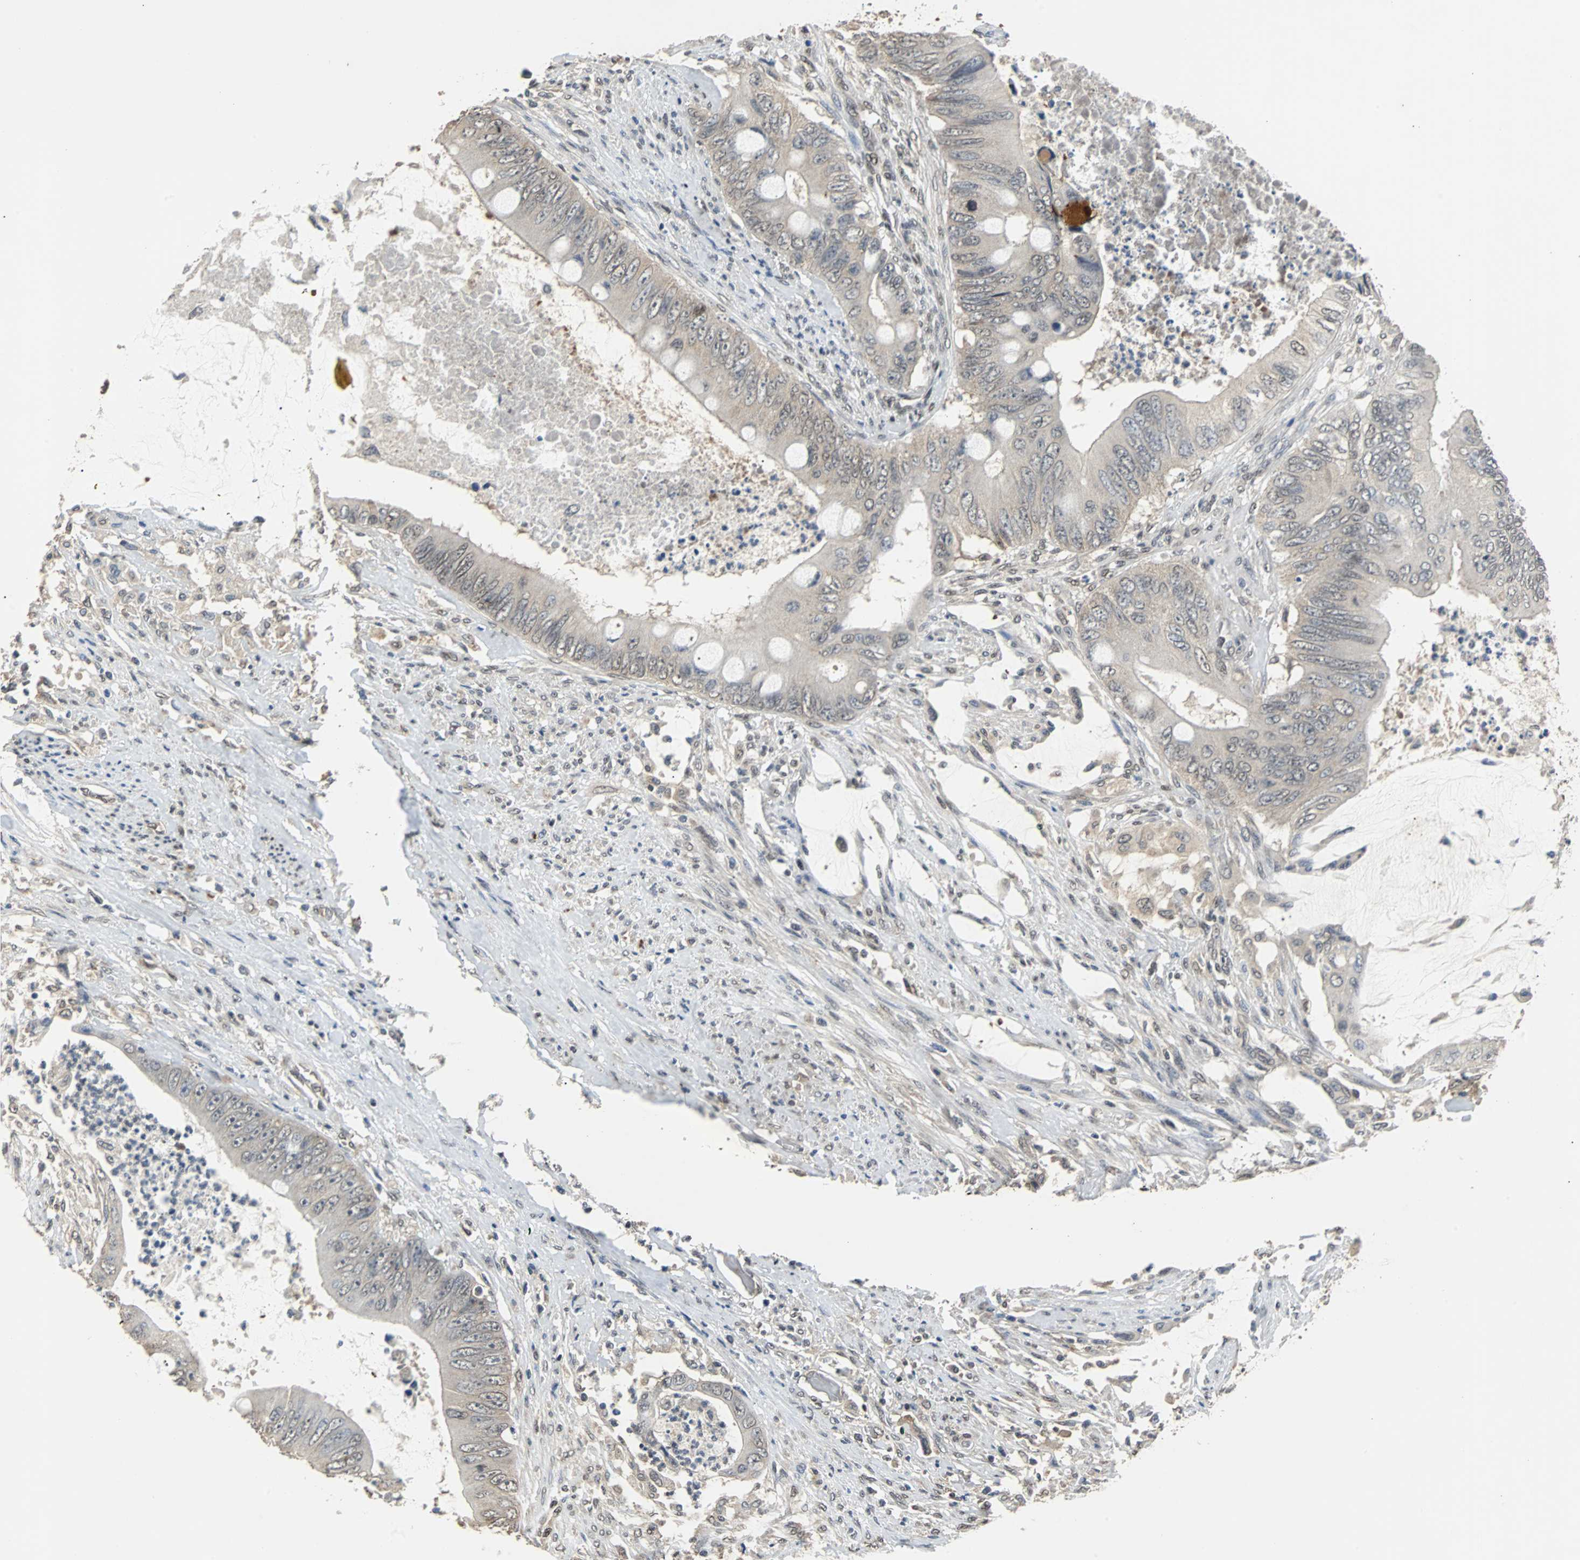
{"staining": {"intensity": "weak", "quantity": "<25%", "location": "cytoplasmic/membranous"}, "tissue": "colorectal cancer", "cell_type": "Tumor cells", "image_type": "cancer", "snomed": [{"axis": "morphology", "description": "Adenocarcinoma, NOS"}, {"axis": "topography", "description": "Rectum"}], "caption": "An immunohistochemistry (IHC) image of adenocarcinoma (colorectal) is shown. There is no staining in tumor cells of adenocarcinoma (colorectal).", "gene": "PHC1", "patient": {"sex": "female", "age": 77}}